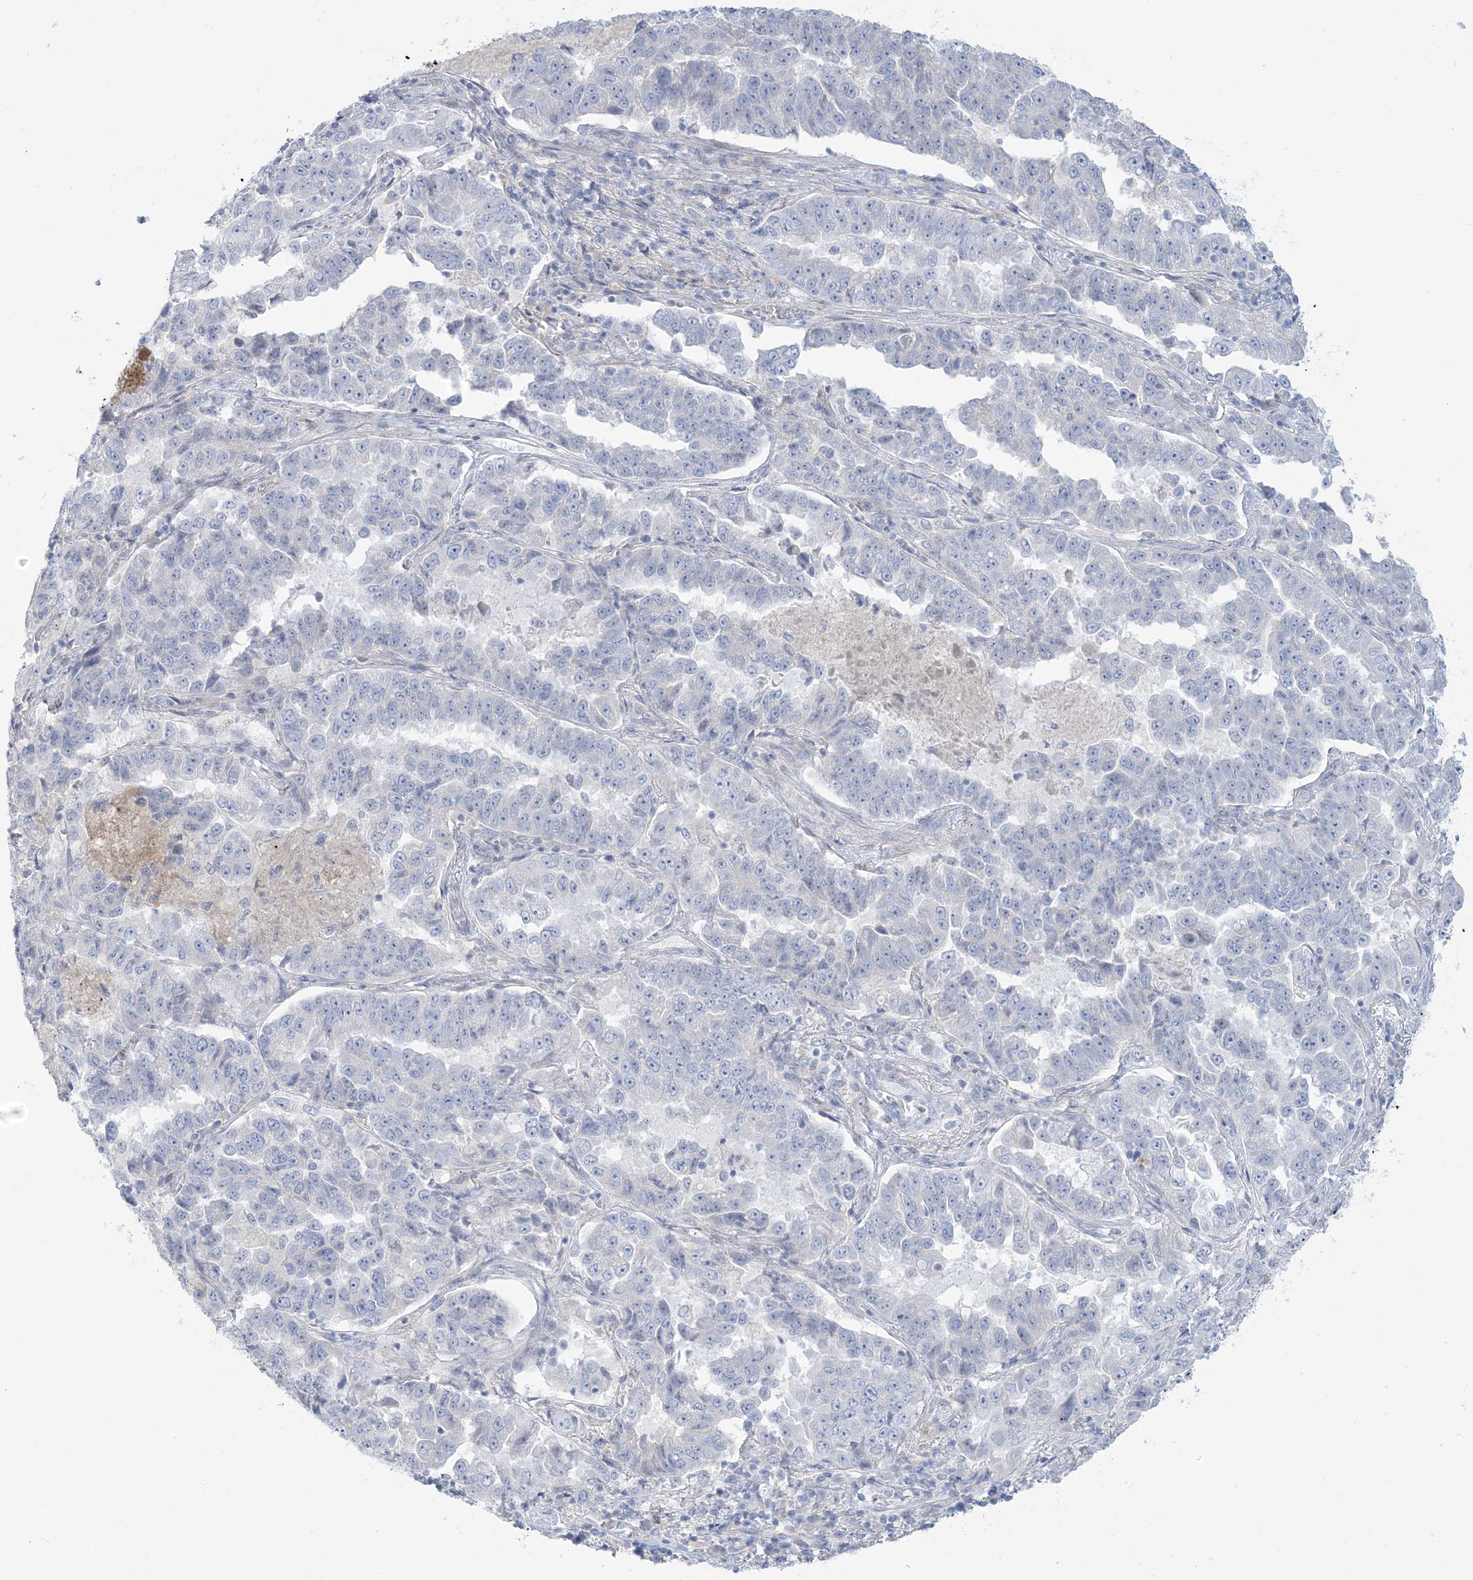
{"staining": {"intensity": "negative", "quantity": "none", "location": "none"}, "tissue": "lung cancer", "cell_type": "Tumor cells", "image_type": "cancer", "snomed": [{"axis": "morphology", "description": "Adenocarcinoma, NOS"}, {"axis": "topography", "description": "Lung"}], "caption": "Immunohistochemistry (IHC) image of human lung cancer (adenocarcinoma) stained for a protein (brown), which displays no staining in tumor cells.", "gene": "MTHFD2L", "patient": {"sex": "female", "age": 51}}